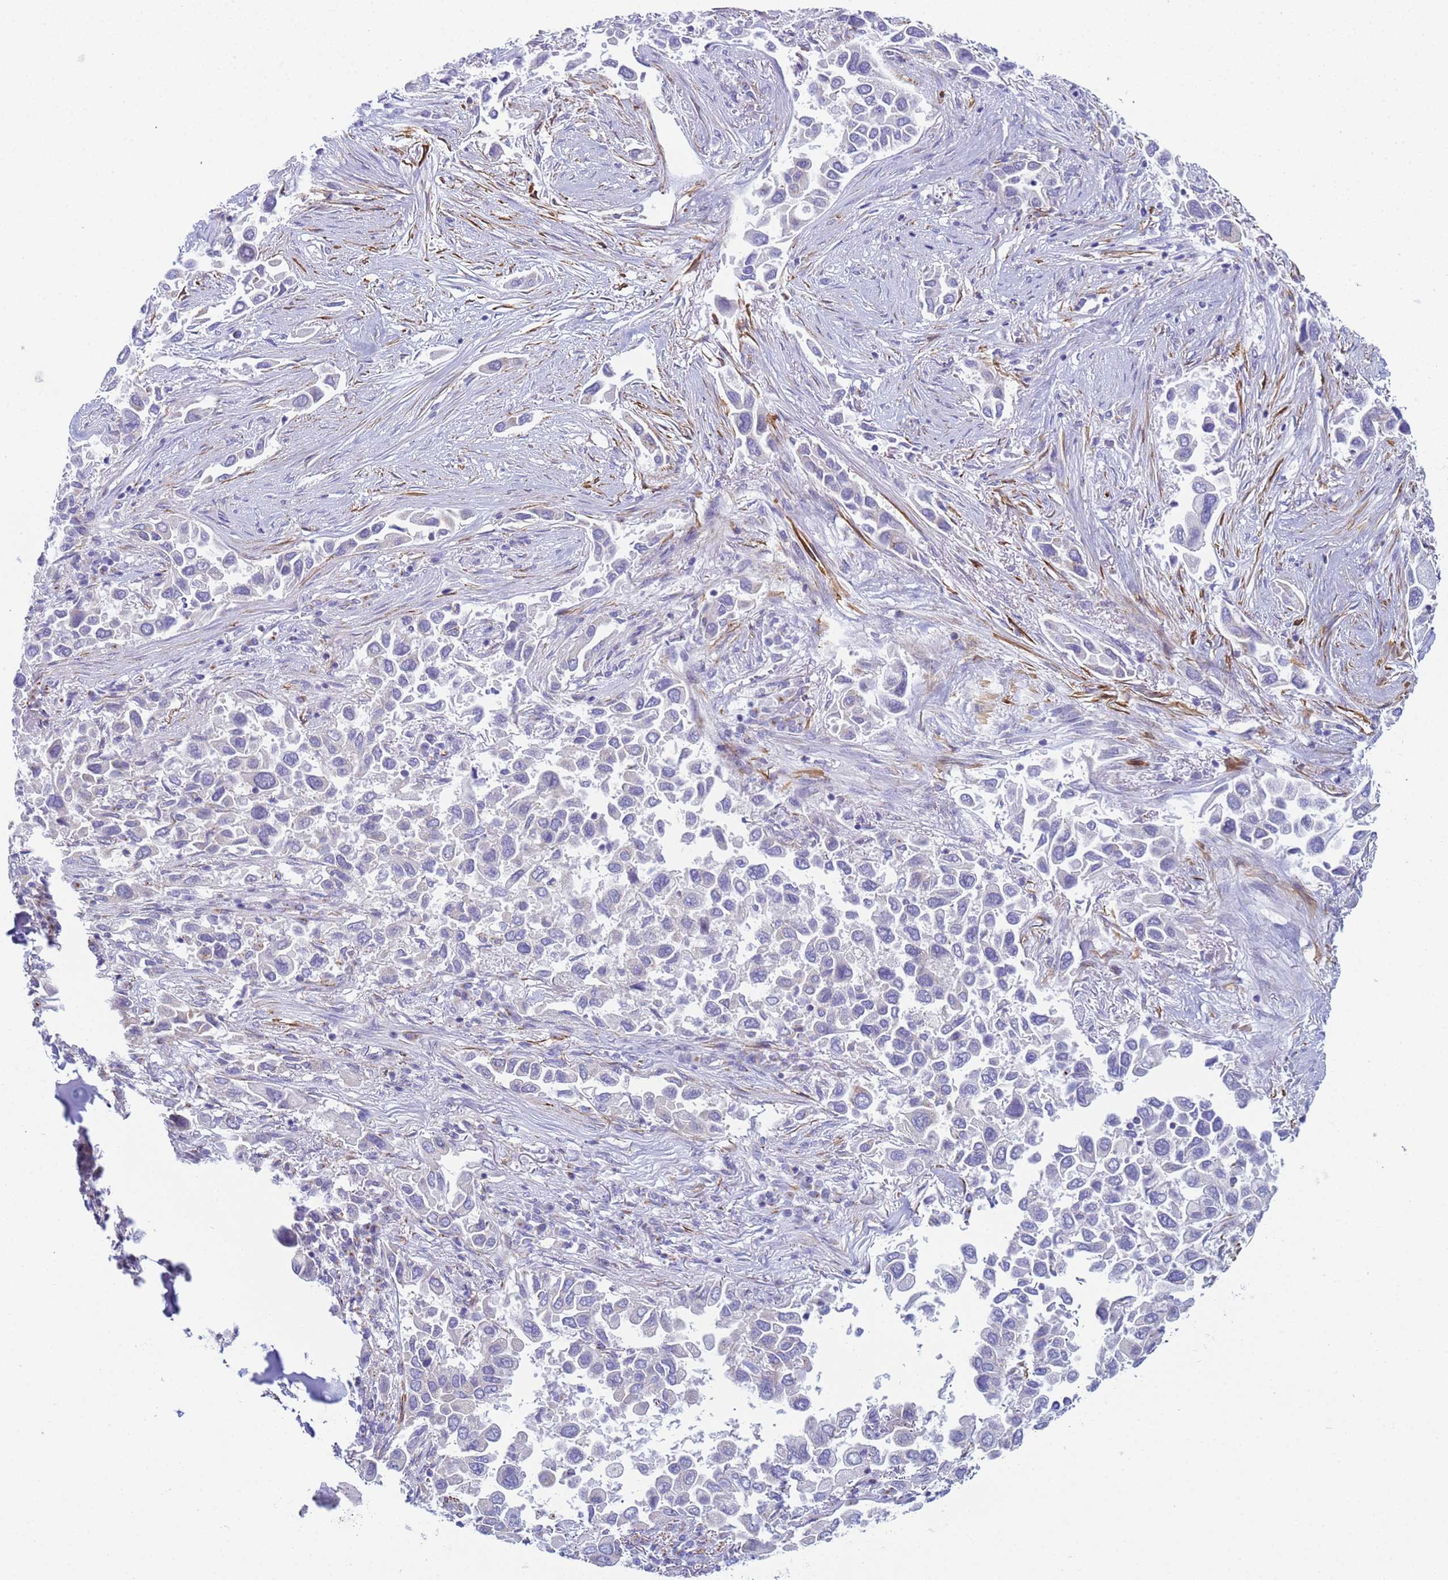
{"staining": {"intensity": "negative", "quantity": "none", "location": "none"}, "tissue": "lung cancer", "cell_type": "Tumor cells", "image_type": "cancer", "snomed": [{"axis": "morphology", "description": "Adenocarcinoma, NOS"}, {"axis": "topography", "description": "Lung"}], "caption": "High magnification brightfield microscopy of adenocarcinoma (lung) stained with DAB (3,3'-diaminobenzidine) (brown) and counterstained with hematoxylin (blue): tumor cells show no significant positivity.", "gene": "CR1", "patient": {"sex": "female", "age": 76}}